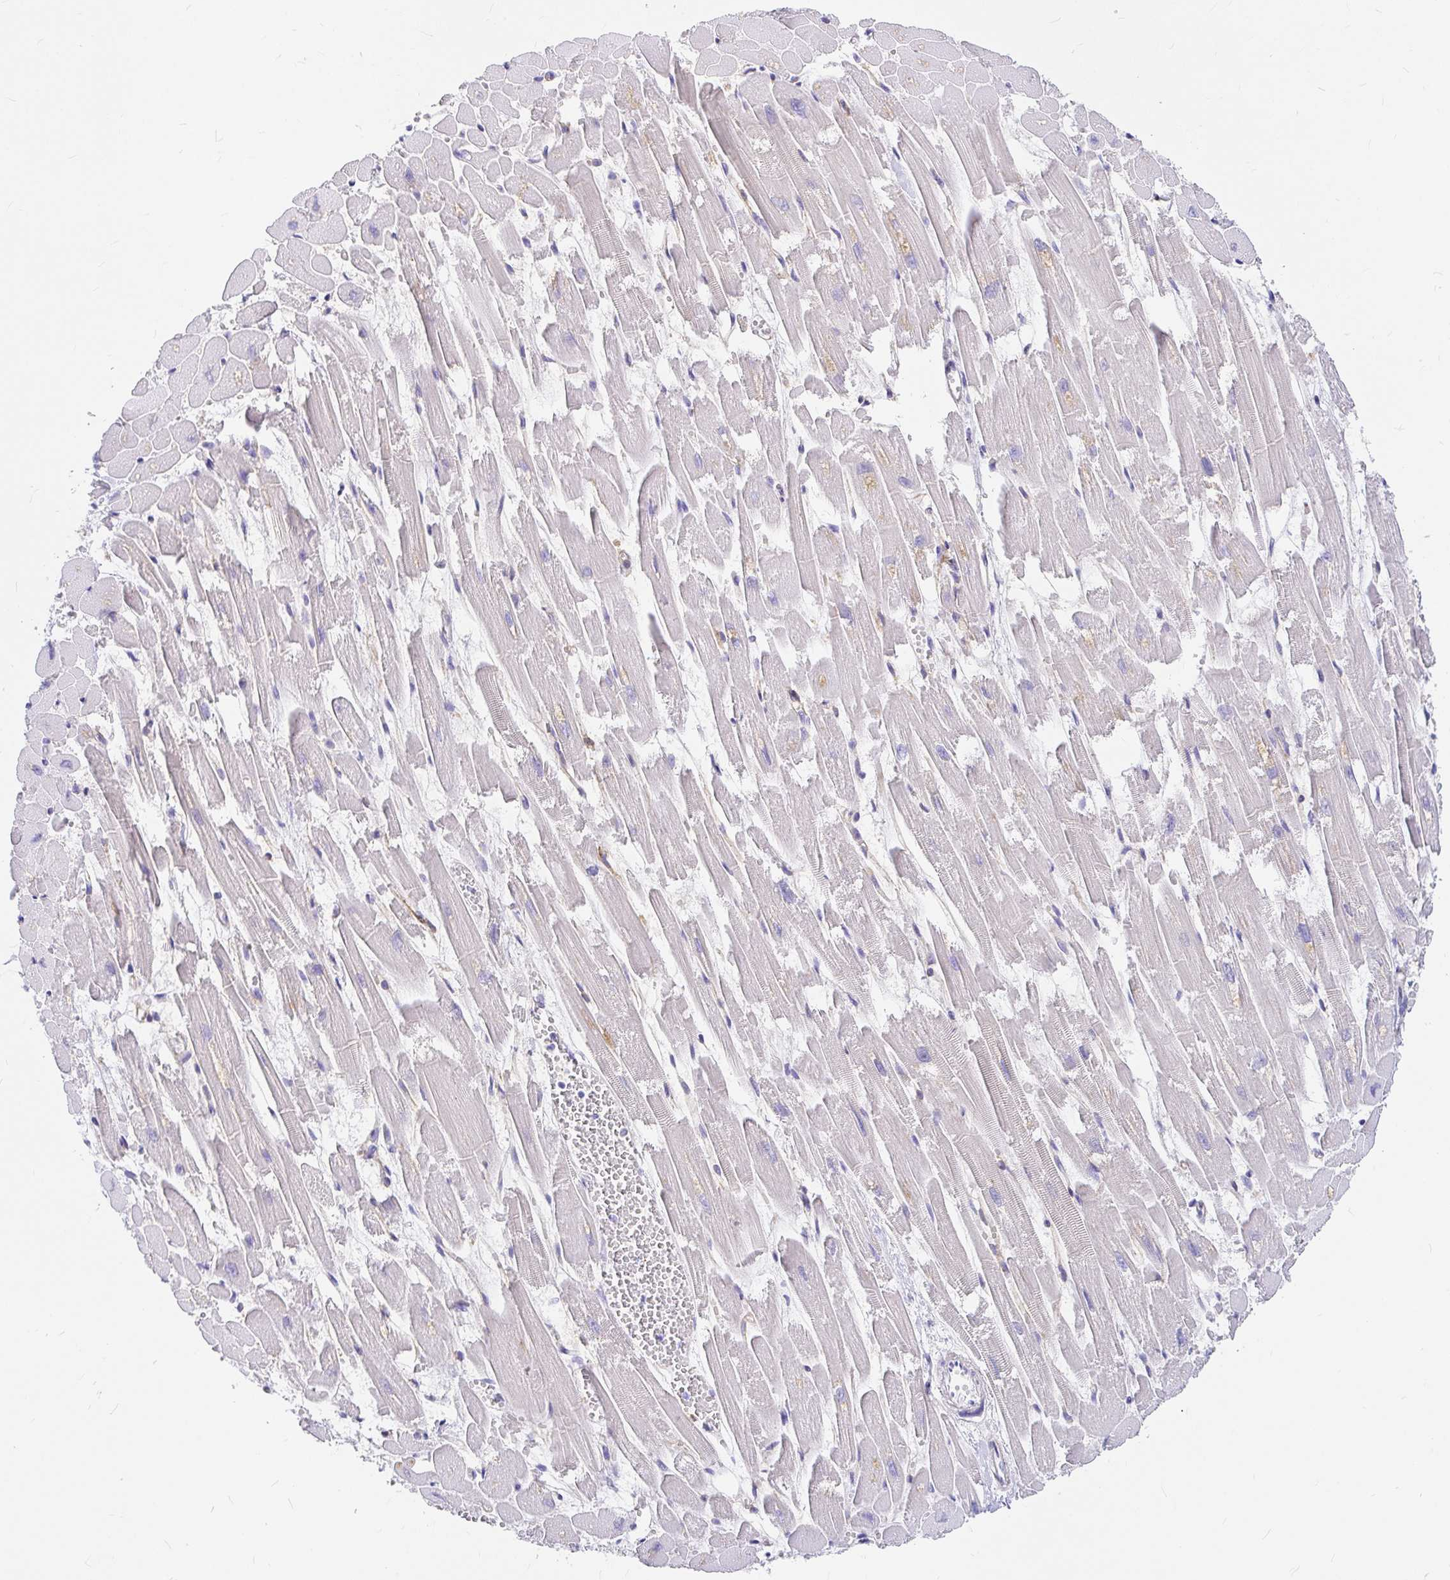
{"staining": {"intensity": "negative", "quantity": "none", "location": "none"}, "tissue": "heart muscle", "cell_type": "Cardiomyocytes", "image_type": "normal", "snomed": [{"axis": "morphology", "description": "Normal tissue, NOS"}, {"axis": "topography", "description": "Heart"}], "caption": "Immunohistochemical staining of benign human heart muscle displays no significant positivity in cardiomyocytes. The staining was performed using DAB to visualize the protein expression in brown, while the nuclei were stained in blue with hematoxylin (Magnification: 20x).", "gene": "MYO1B", "patient": {"sex": "female", "age": 52}}